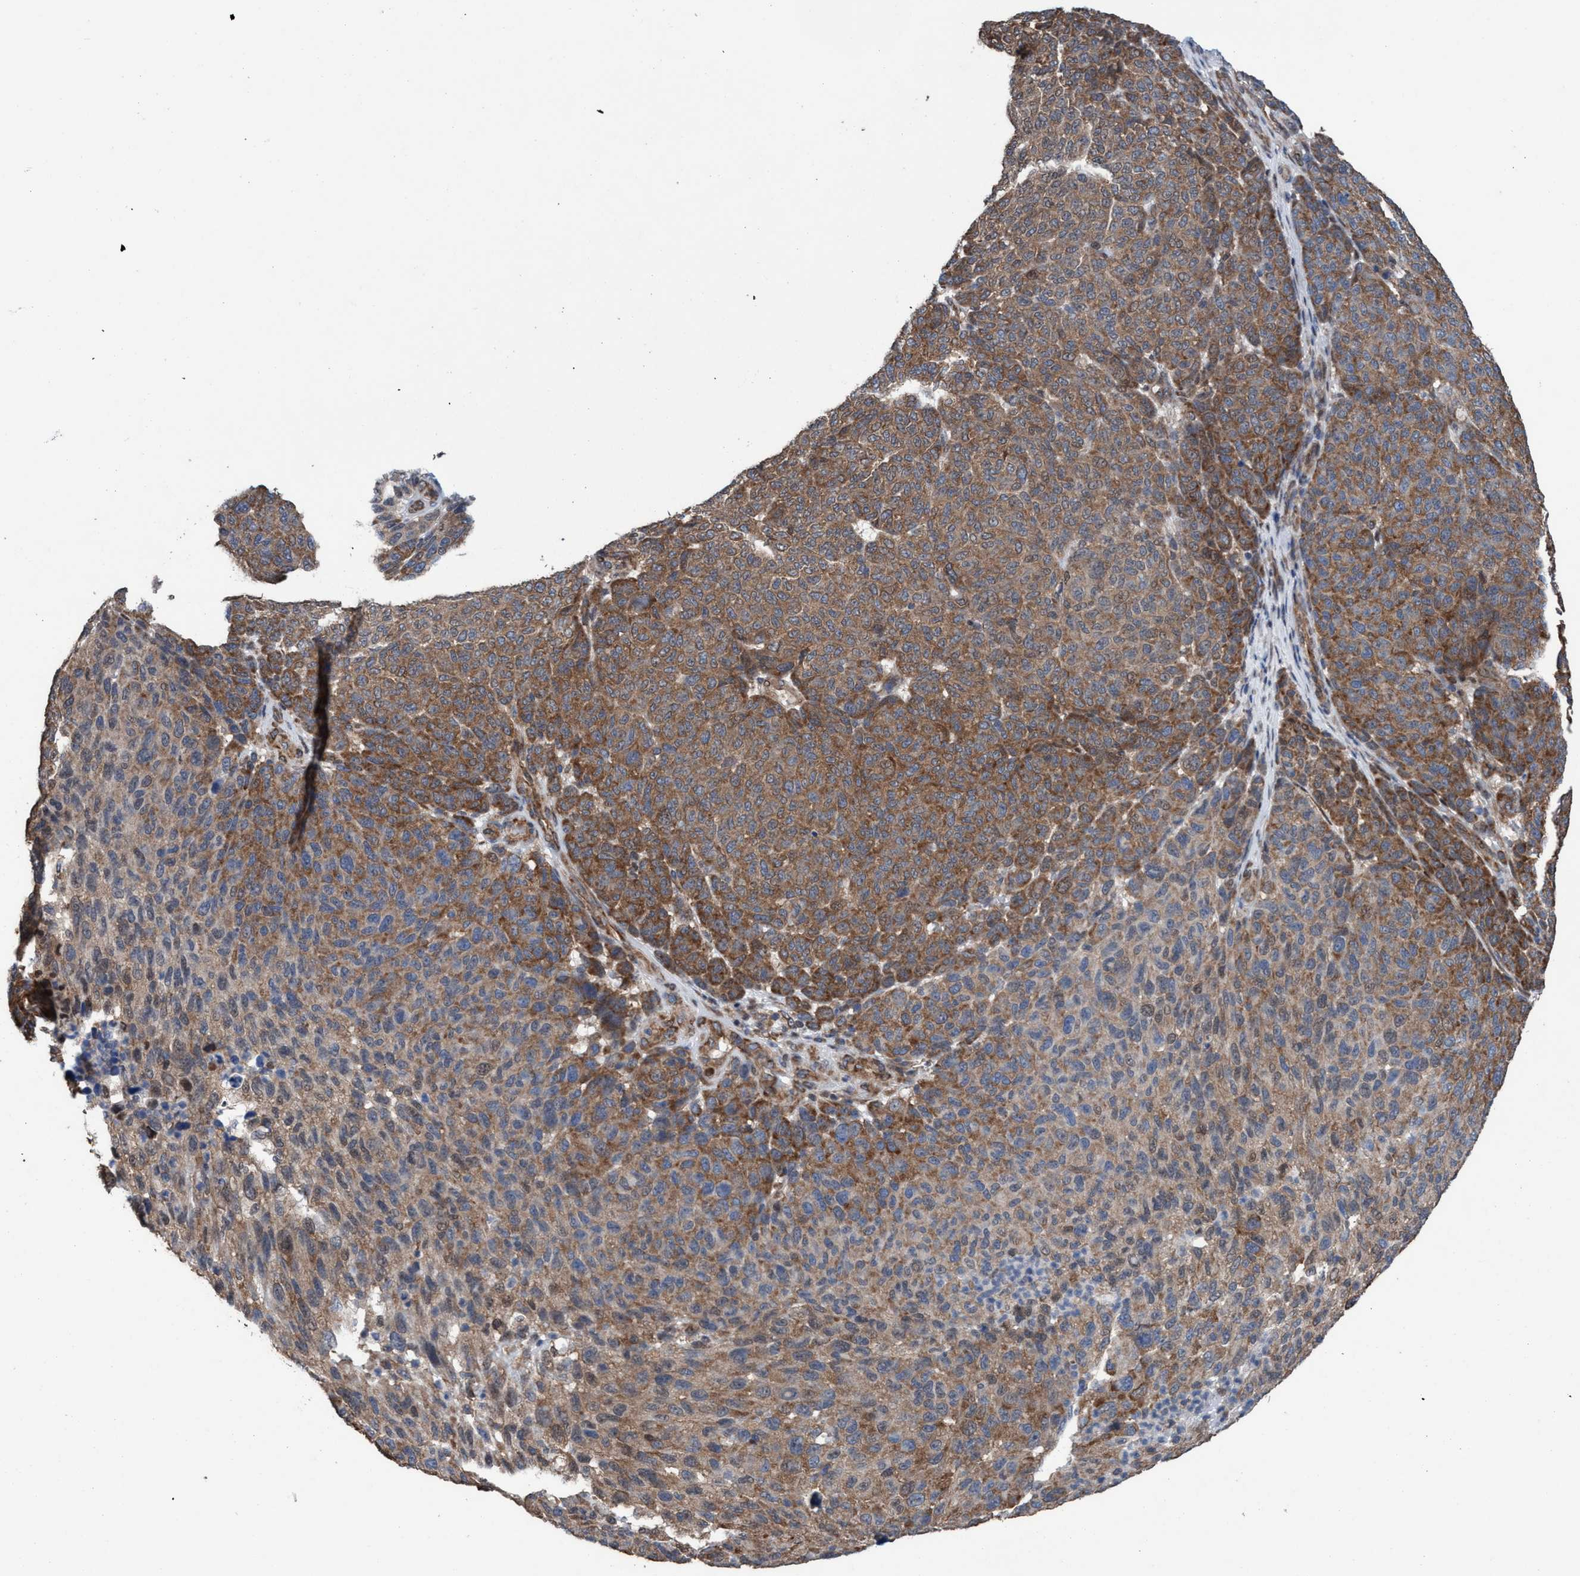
{"staining": {"intensity": "moderate", "quantity": ">75%", "location": "cytoplasmic/membranous"}, "tissue": "melanoma", "cell_type": "Tumor cells", "image_type": "cancer", "snomed": [{"axis": "morphology", "description": "Malignant melanoma, NOS"}, {"axis": "topography", "description": "Skin"}], "caption": "An immunohistochemistry (IHC) micrograph of neoplastic tissue is shown. Protein staining in brown shows moderate cytoplasmic/membranous positivity in melanoma within tumor cells.", "gene": "METAP2", "patient": {"sex": "male", "age": 59}}